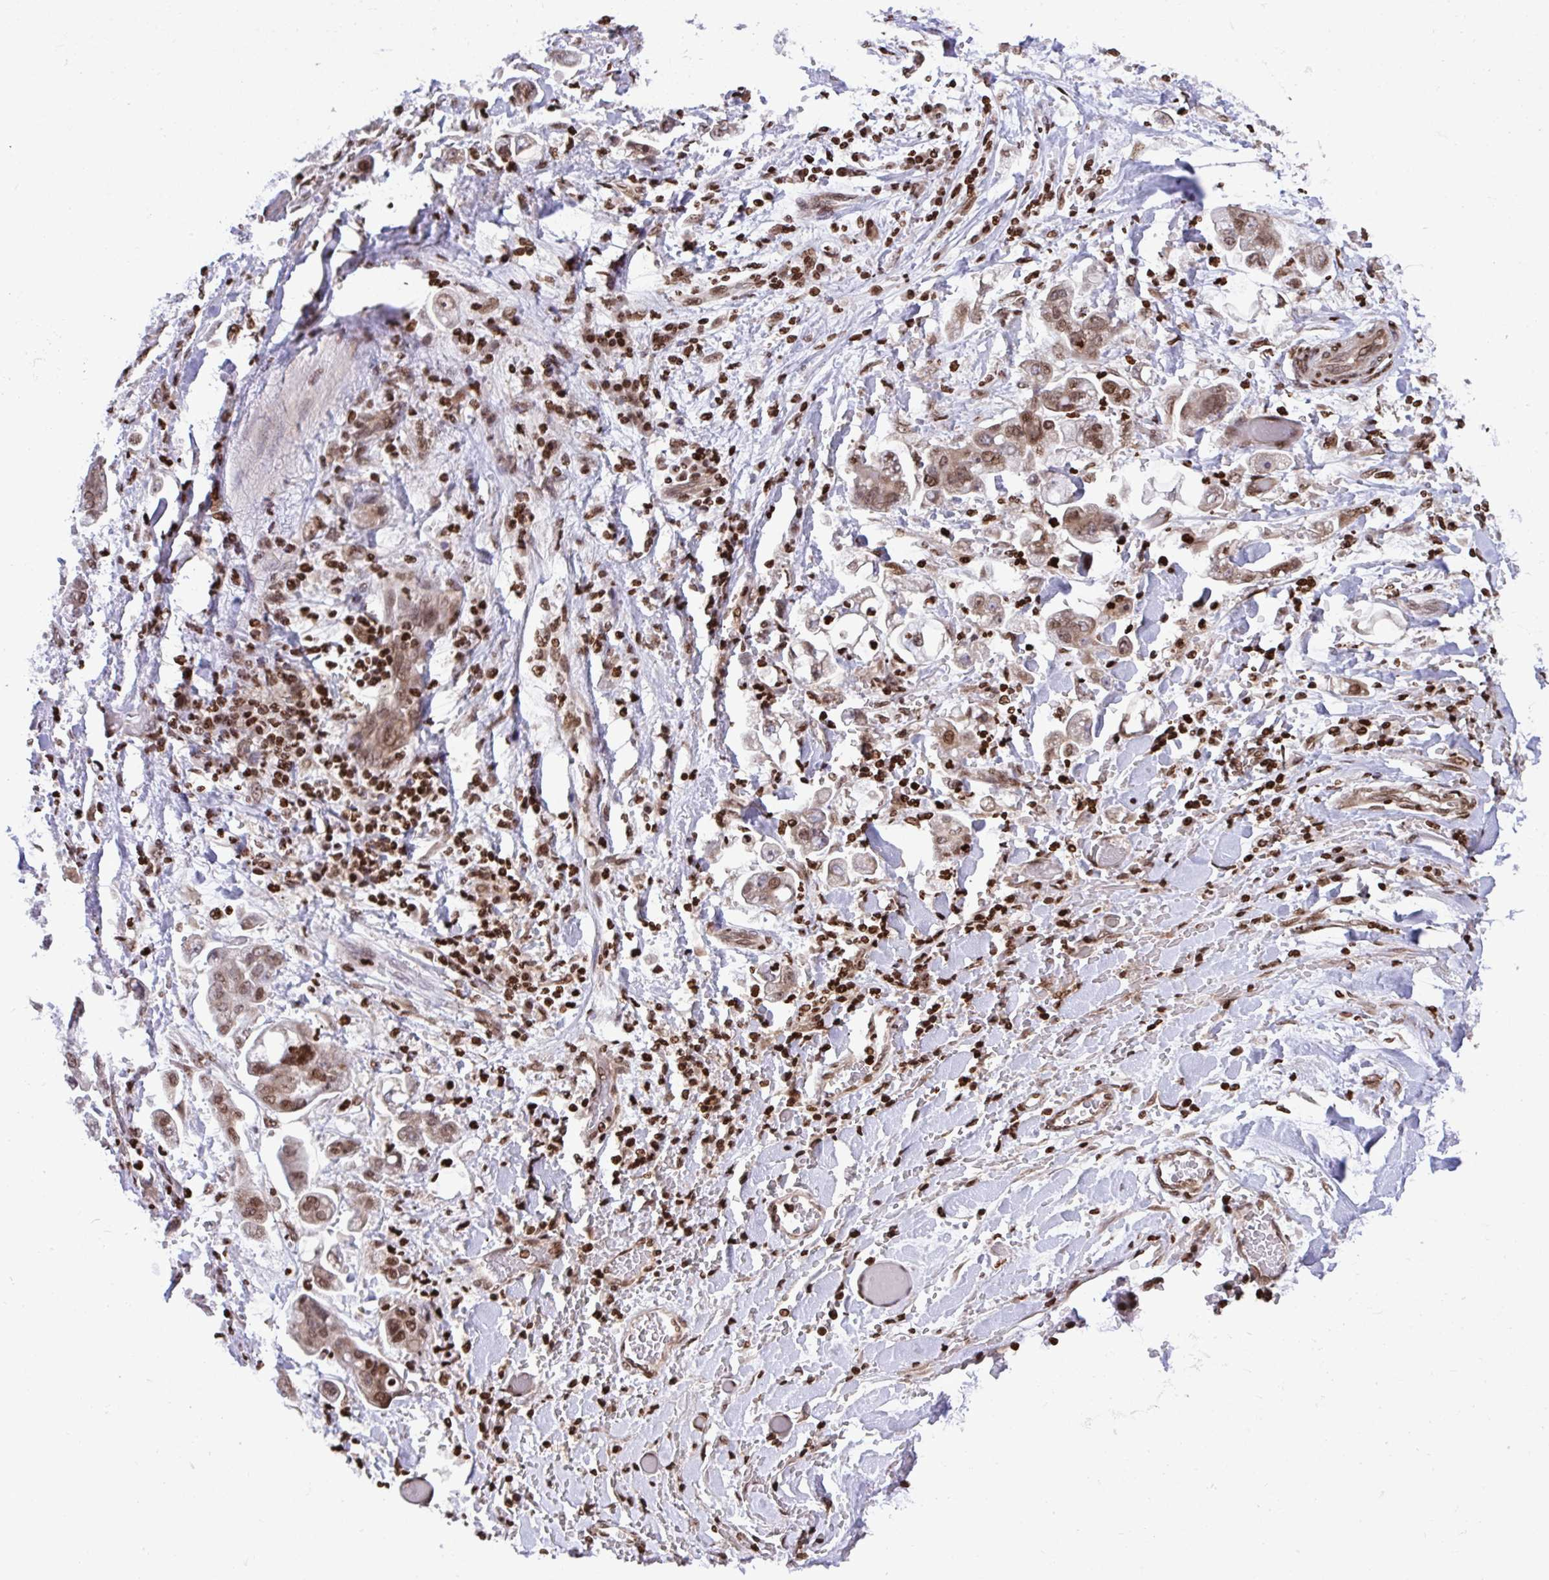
{"staining": {"intensity": "moderate", "quantity": ">75%", "location": "nuclear"}, "tissue": "stomach cancer", "cell_type": "Tumor cells", "image_type": "cancer", "snomed": [{"axis": "morphology", "description": "Adenocarcinoma, NOS"}, {"axis": "topography", "description": "Stomach"}], "caption": "This photomicrograph exhibits stomach cancer (adenocarcinoma) stained with IHC to label a protein in brown. The nuclear of tumor cells show moderate positivity for the protein. Nuclei are counter-stained blue.", "gene": "RAPGEF5", "patient": {"sex": "male", "age": 62}}